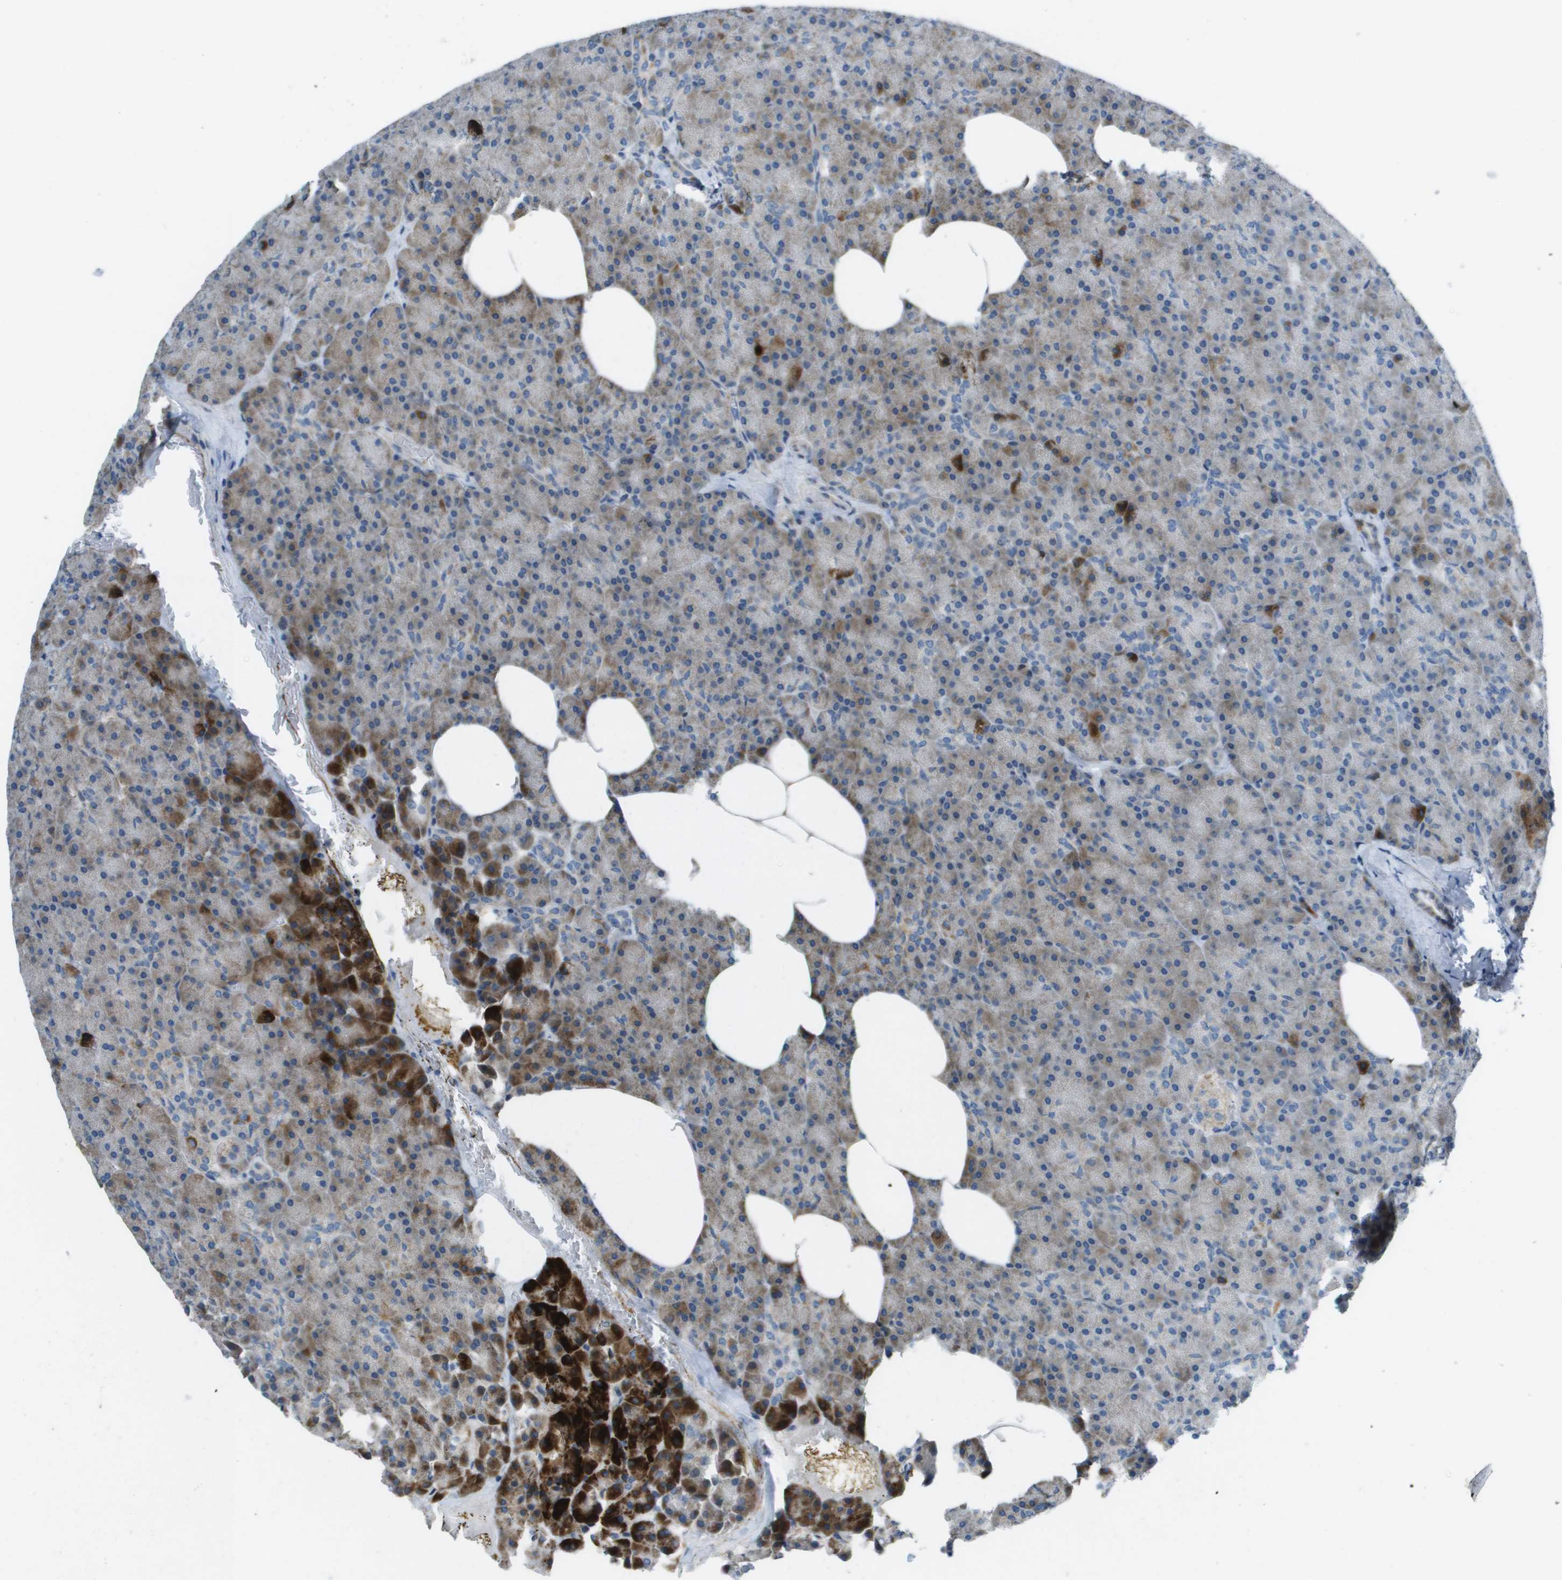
{"staining": {"intensity": "moderate", "quantity": "<25%", "location": "cytoplasmic/membranous"}, "tissue": "pancreas", "cell_type": "Exocrine glandular cells", "image_type": "normal", "snomed": [{"axis": "morphology", "description": "Normal tissue, NOS"}, {"axis": "topography", "description": "Pancreas"}], "caption": "Pancreas stained with DAB IHC reveals low levels of moderate cytoplasmic/membranous staining in about <25% of exocrine glandular cells. The protein of interest is stained brown, and the nuclei are stained in blue (DAB (3,3'-diaminobenzidine) IHC with brightfield microscopy, high magnification).", "gene": "GALNT6", "patient": {"sex": "female", "age": 35}}